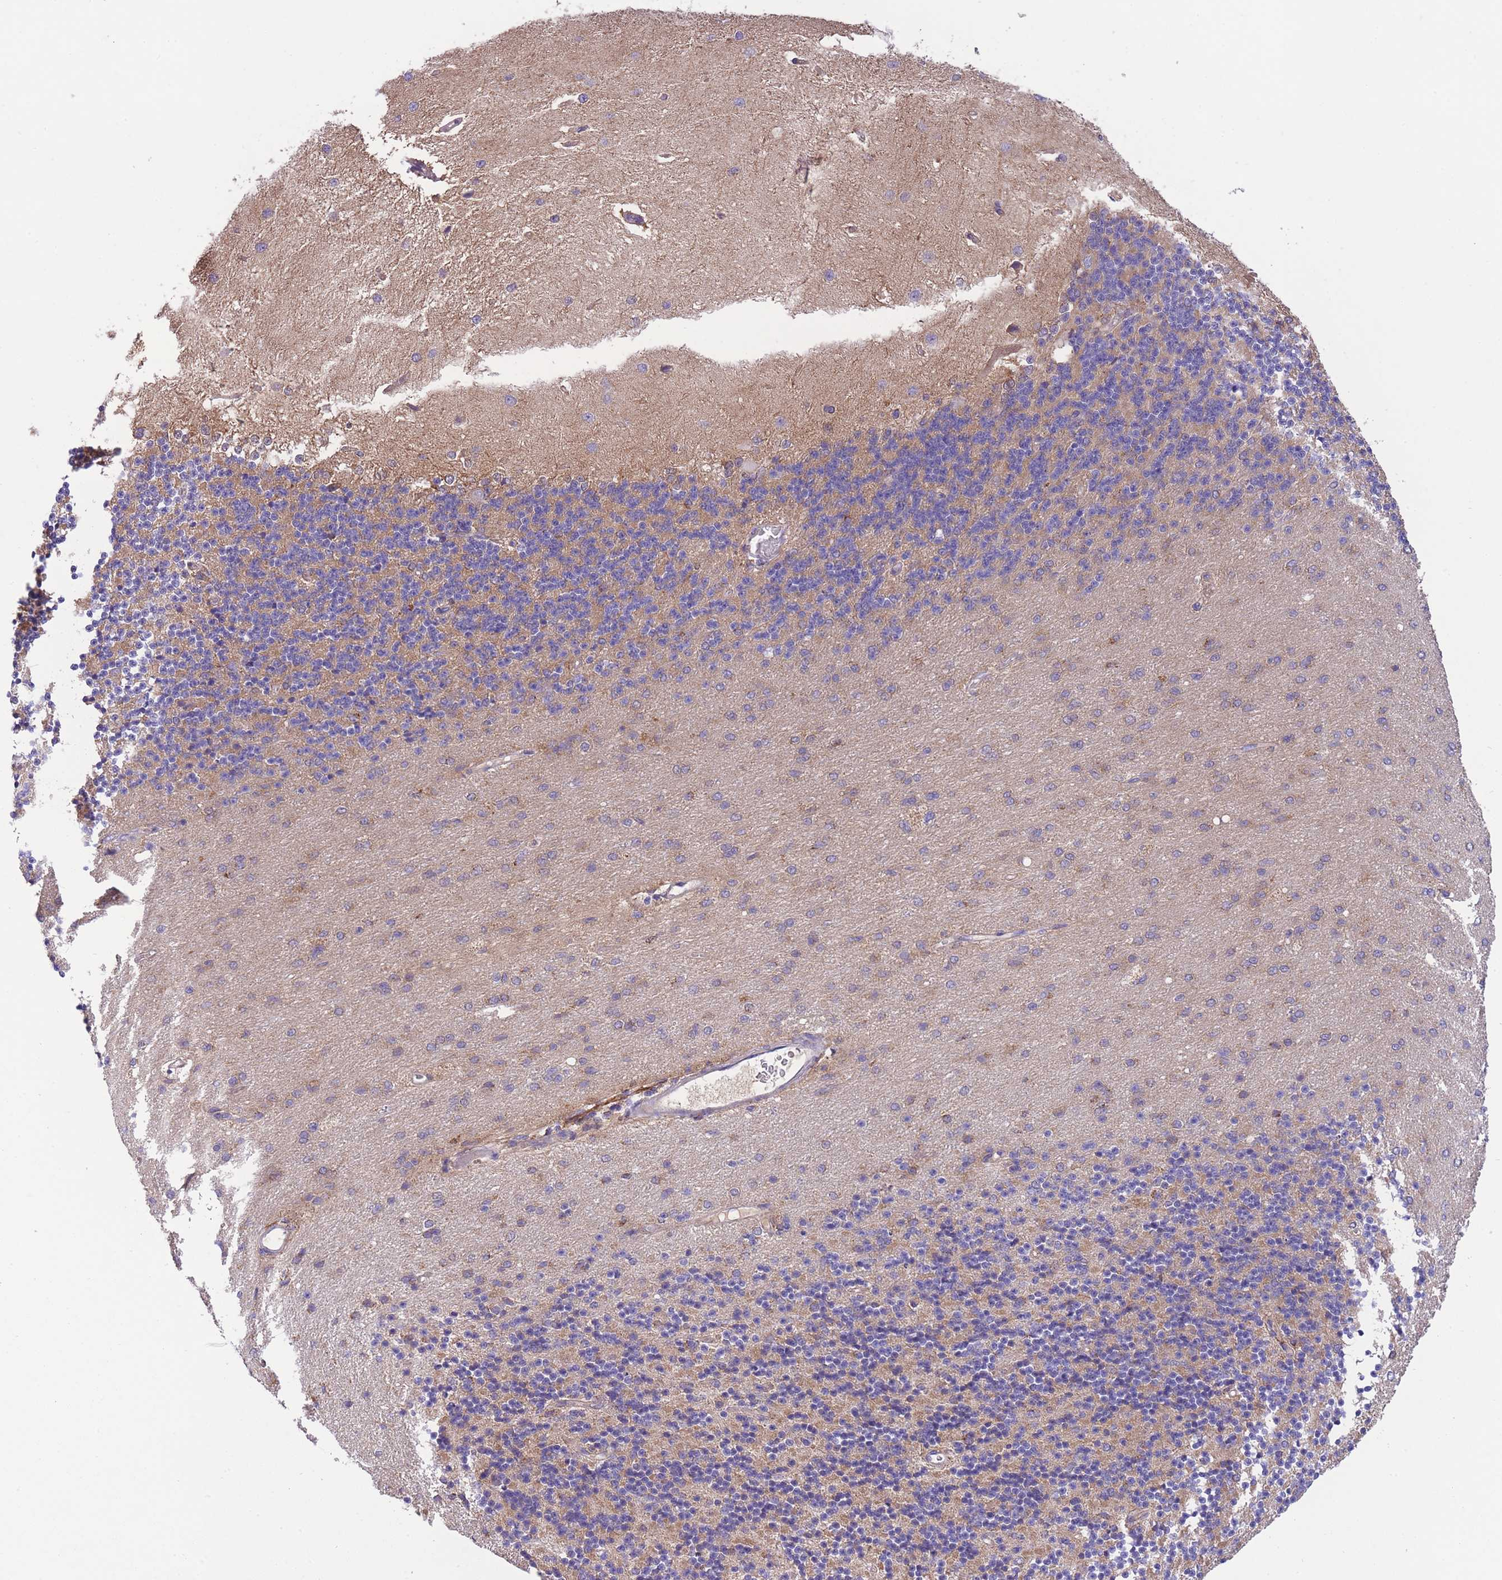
{"staining": {"intensity": "moderate", "quantity": "<25%", "location": "cytoplasmic/membranous"}, "tissue": "cerebellum", "cell_type": "Cells in granular layer", "image_type": "normal", "snomed": [{"axis": "morphology", "description": "Normal tissue, NOS"}, {"axis": "topography", "description": "Cerebellum"}], "caption": "Protein positivity by immunohistochemistry (IHC) shows moderate cytoplasmic/membranous expression in about <25% of cells in granular layer in benign cerebellum.", "gene": "ST3GAL3", "patient": {"sex": "female", "age": 29}}